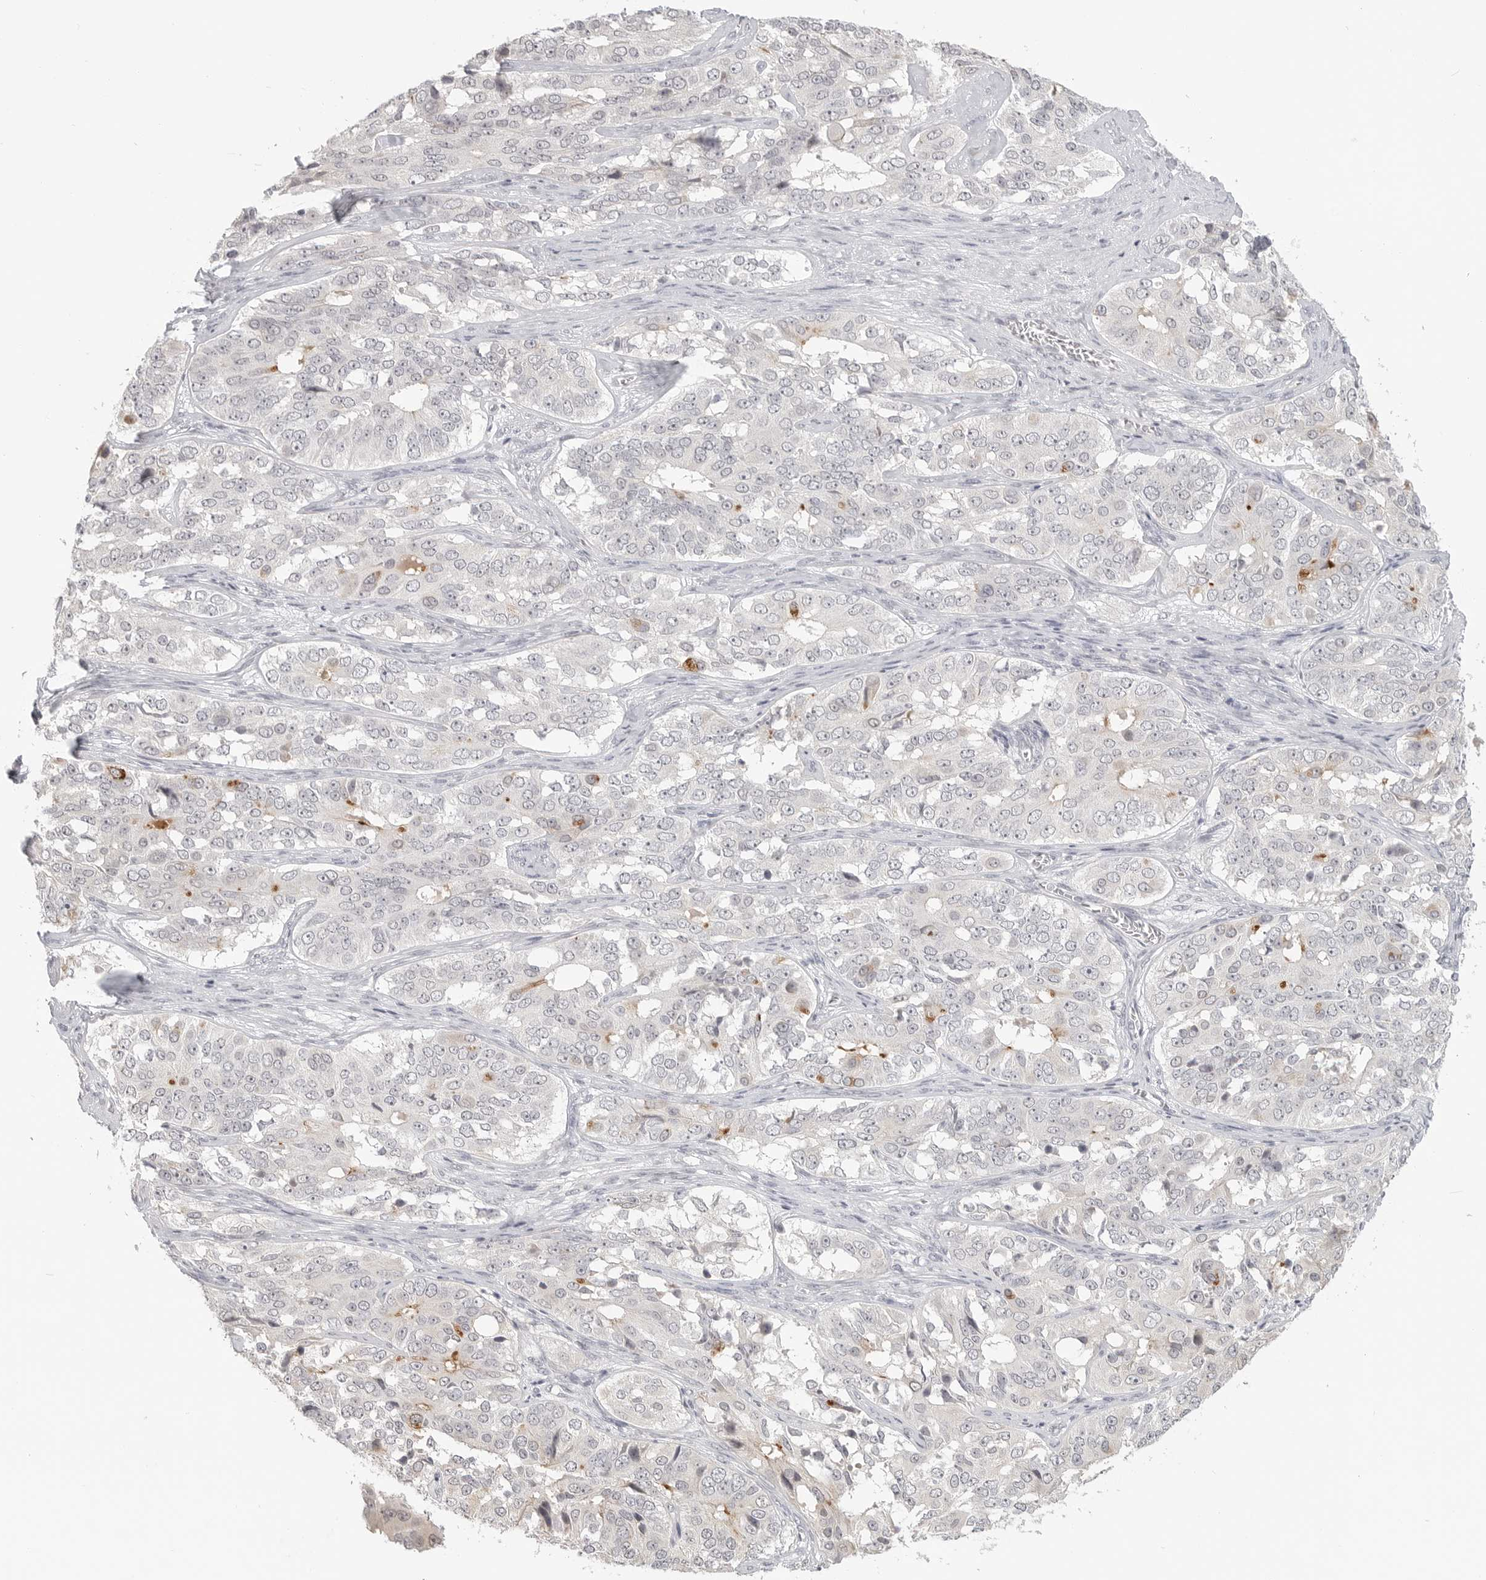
{"staining": {"intensity": "moderate", "quantity": "<25%", "location": "cytoplasmic/membranous"}, "tissue": "ovarian cancer", "cell_type": "Tumor cells", "image_type": "cancer", "snomed": [{"axis": "morphology", "description": "Carcinoma, endometroid"}, {"axis": "topography", "description": "Ovary"}], "caption": "Endometroid carcinoma (ovarian) was stained to show a protein in brown. There is low levels of moderate cytoplasmic/membranous staining in approximately <25% of tumor cells.", "gene": "KLK11", "patient": {"sex": "female", "age": 51}}